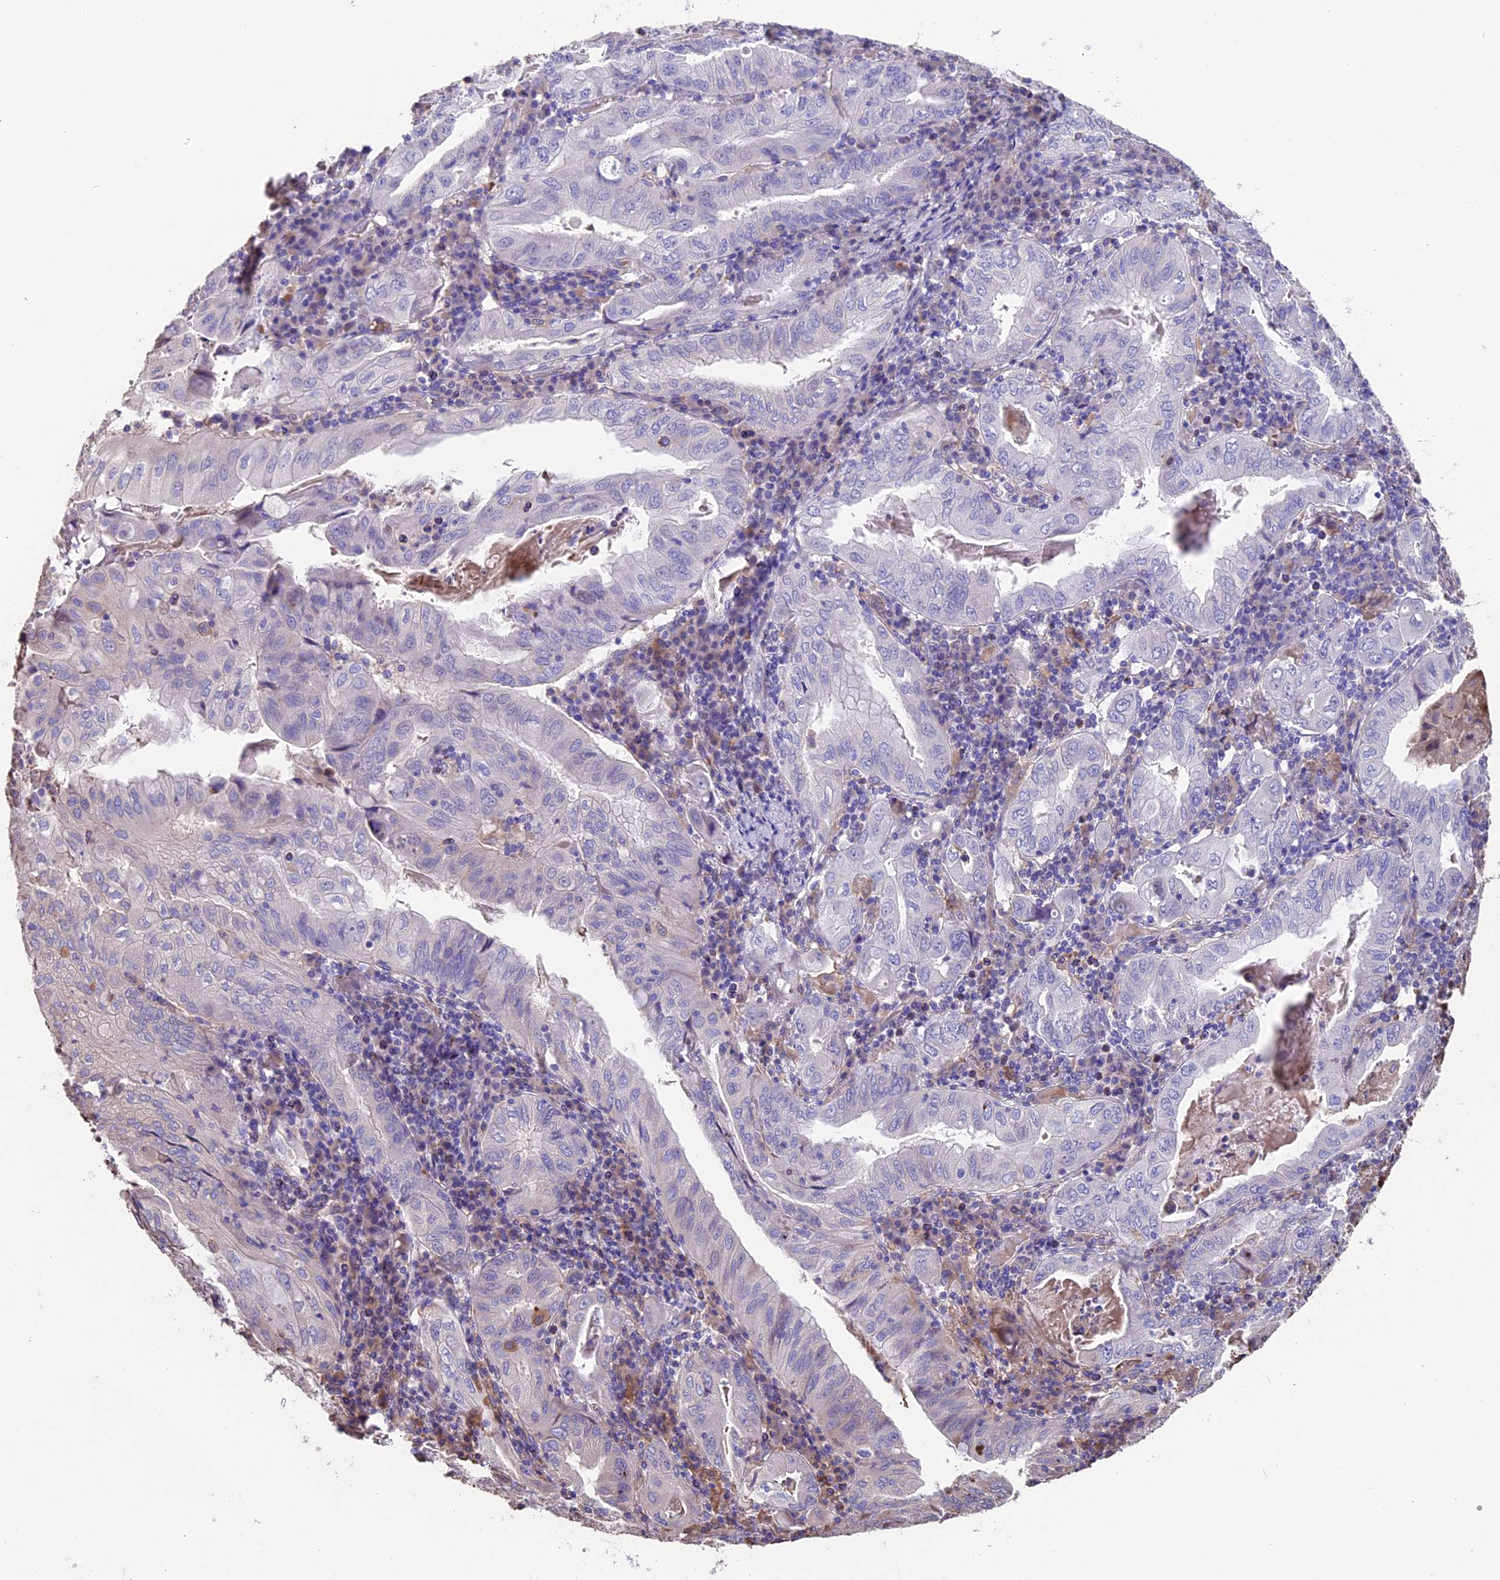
{"staining": {"intensity": "negative", "quantity": "none", "location": "none"}, "tissue": "stomach cancer", "cell_type": "Tumor cells", "image_type": "cancer", "snomed": [{"axis": "morphology", "description": "Normal tissue, NOS"}, {"axis": "morphology", "description": "Adenocarcinoma, NOS"}, {"axis": "topography", "description": "Esophagus"}, {"axis": "topography", "description": "Stomach, upper"}, {"axis": "topography", "description": "Peripheral nerve tissue"}], "caption": "DAB (3,3'-diaminobenzidine) immunohistochemical staining of stomach cancer exhibits no significant staining in tumor cells.", "gene": "SEH1L", "patient": {"sex": "male", "age": 62}}